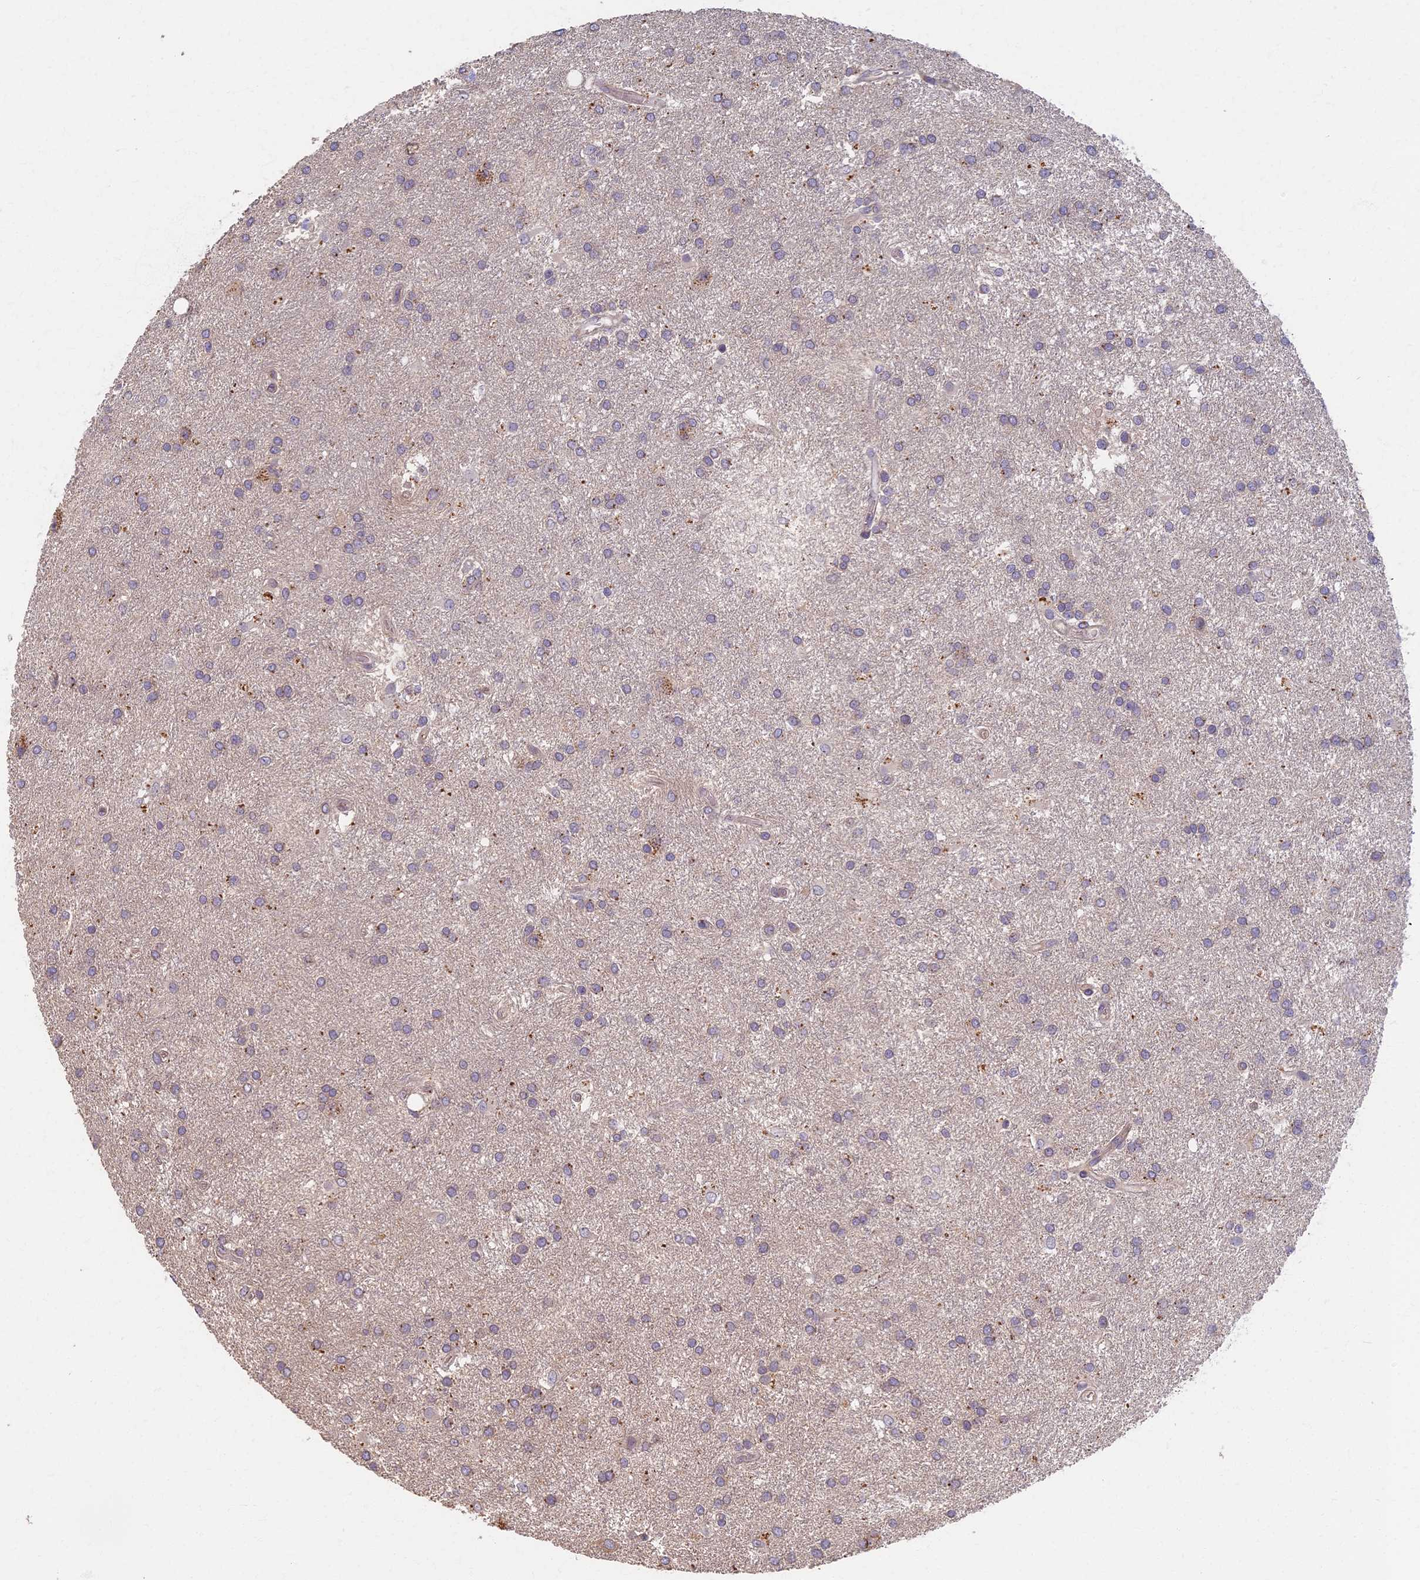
{"staining": {"intensity": "negative", "quantity": "none", "location": "none"}, "tissue": "glioma", "cell_type": "Tumor cells", "image_type": "cancer", "snomed": [{"axis": "morphology", "description": "Glioma, malignant, Low grade"}, {"axis": "topography", "description": "Brain"}], "caption": "Glioma was stained to show a protein in brown. There is no significant staining in tumor cells.", "gene": "AP4E1", "patient": {"sex": "male", "age": 66}}